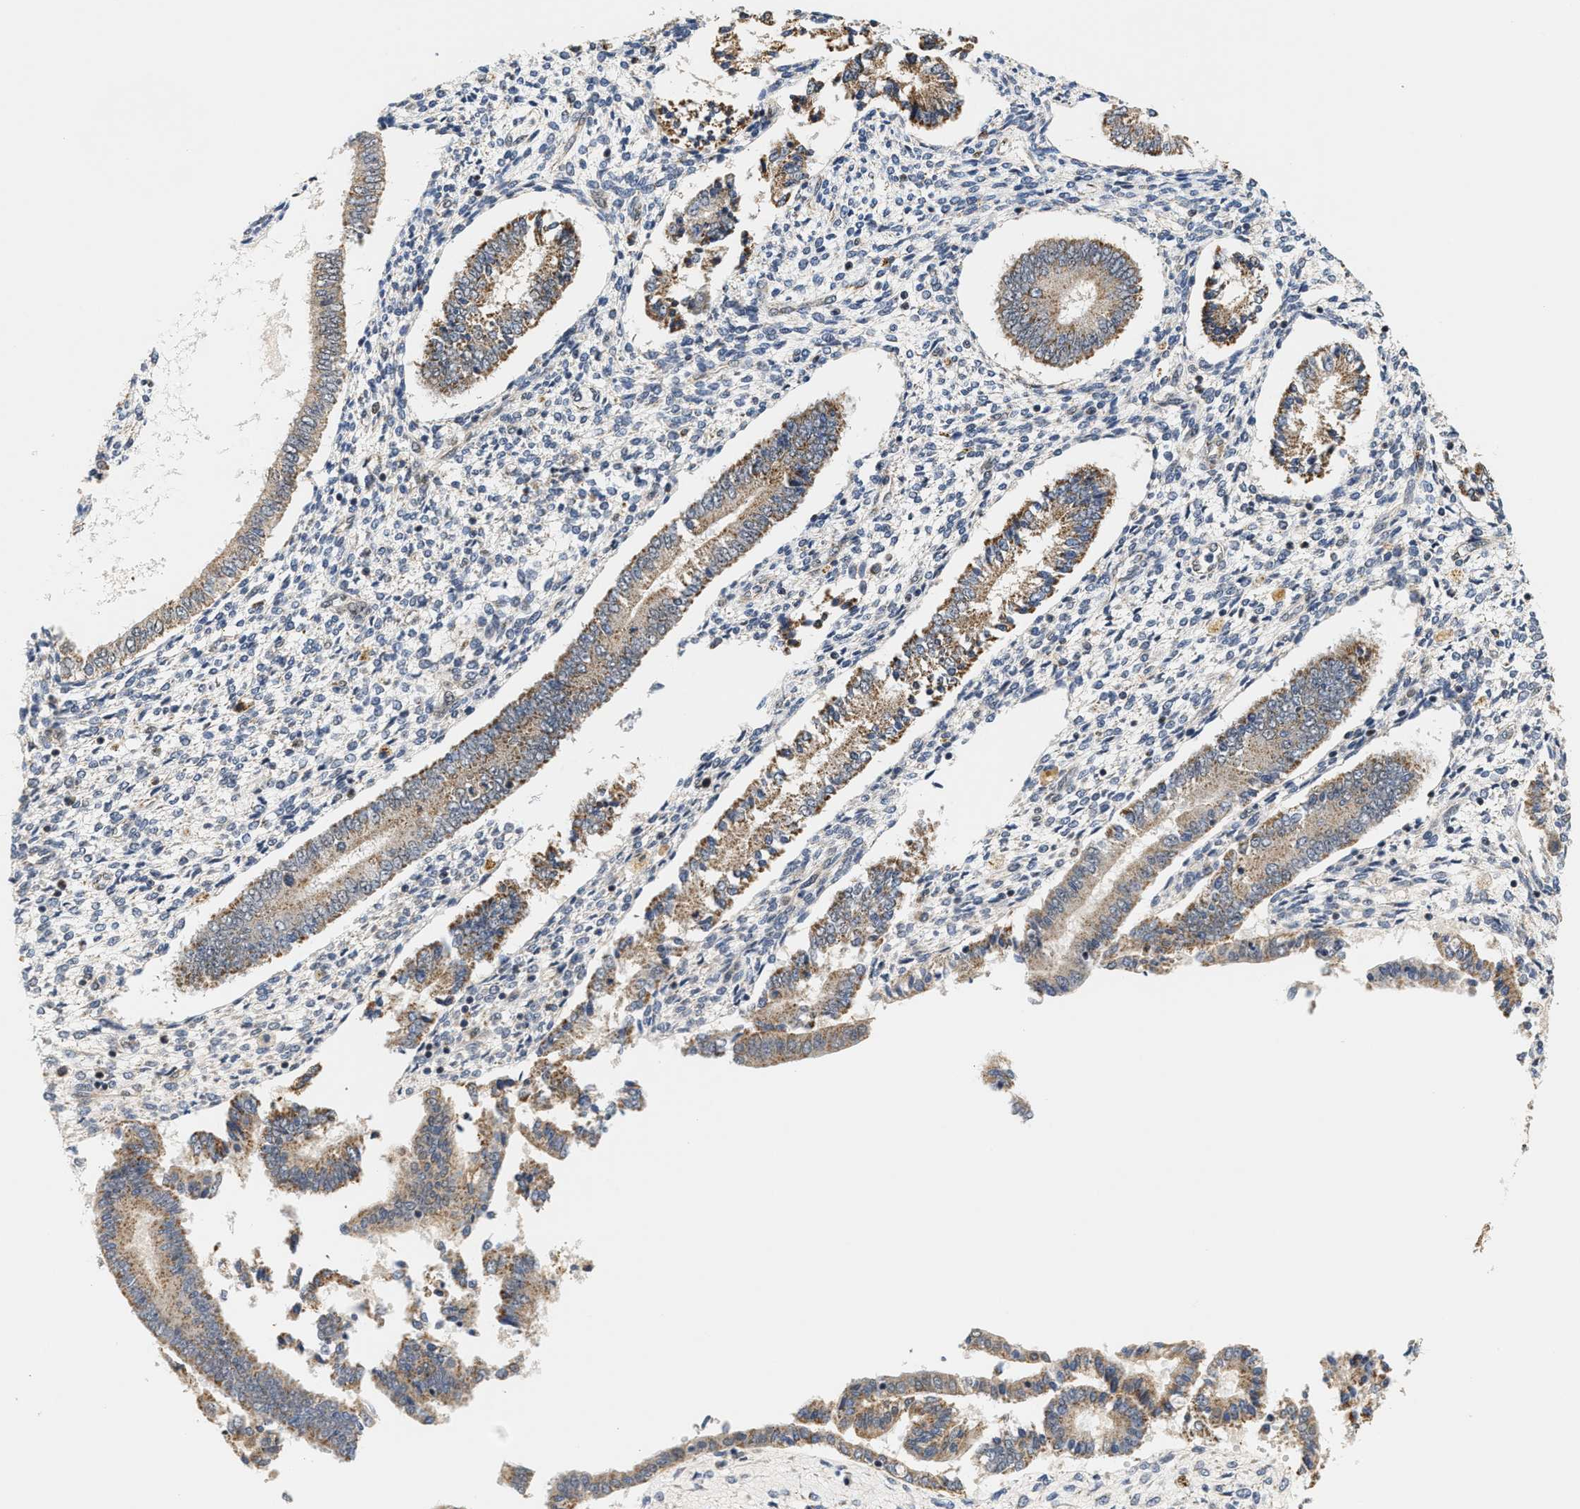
{"staining": {"intensity": "weak", "quantity": "<25%", "location": "nuclear"}, "tissue": "endometrium", "cell_type": "Cells in endometrial stroma", "image_type": "normal", "snomed": [{"axis": "morphology", "description": "Normal tissue, NOS"}, {"axis": "topography", "description": "Endometrium"}], "caption": "The micrograph shows no significant expression in cells in endometrial stroma of endometrium. The staining is performed using DAB (3,3'-diaminobenzidine) brown chromogen with nuclei counter-stained in using hematoxylin.", "gene": "GIGYF1", "patient": {"sex": "female", "age": 42}}